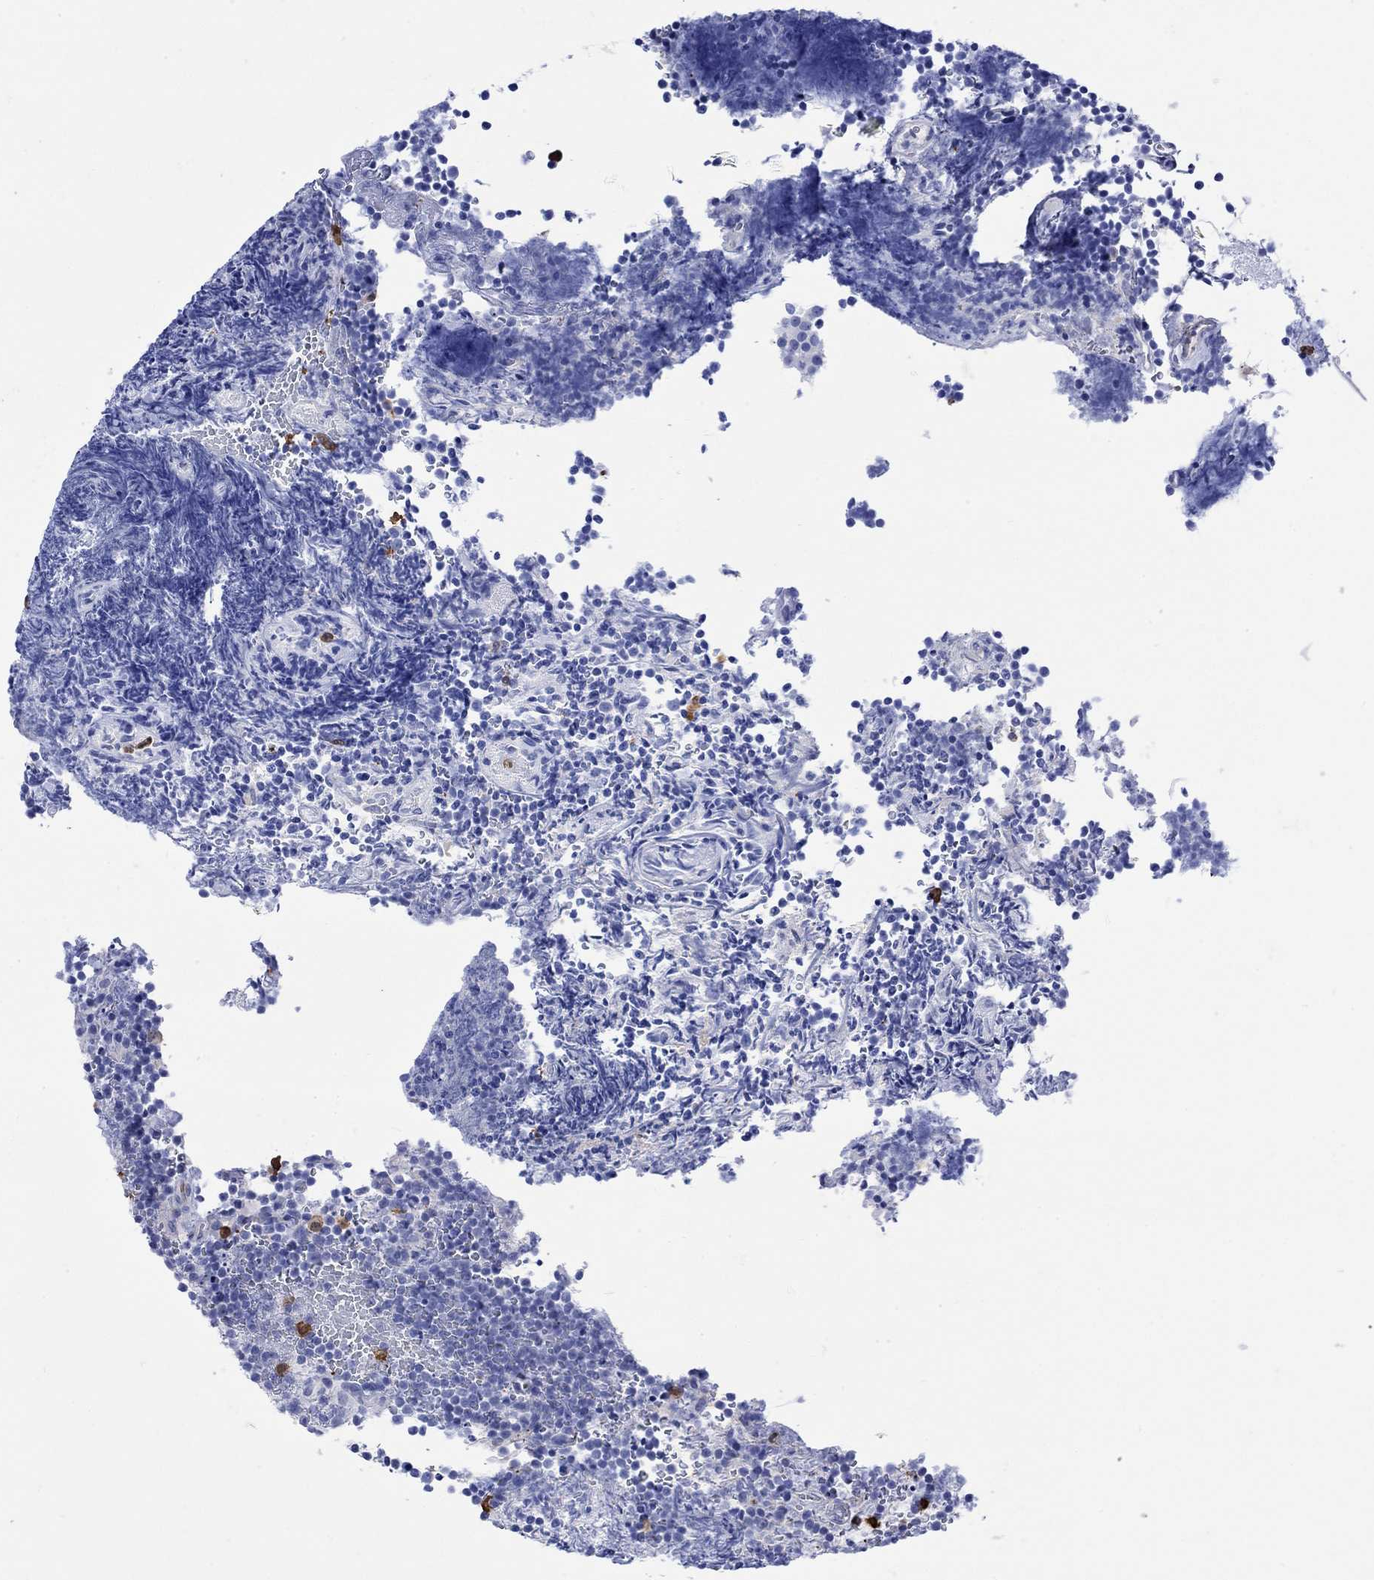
{"staining": {"intensity": "negative", "quantity": "none", "location": "none"}, "tissue": "lymphoma", "cell_type": "Tumor cells", "image_type": "cancer", "snomed": [{"axis": "morphology", "description": "Malignant lymphoma, non-Hodgkin's type, Low grade"}, {"axis": "topography", "description": "Brain"}], "caption": "The photomicrograph displays no significant positivity in tumor cells of low-grade malignant lymphoma, non-Hodgkin's type.", "gene": "LINGO3", "patient": {"sex": "female", "age": 66}}